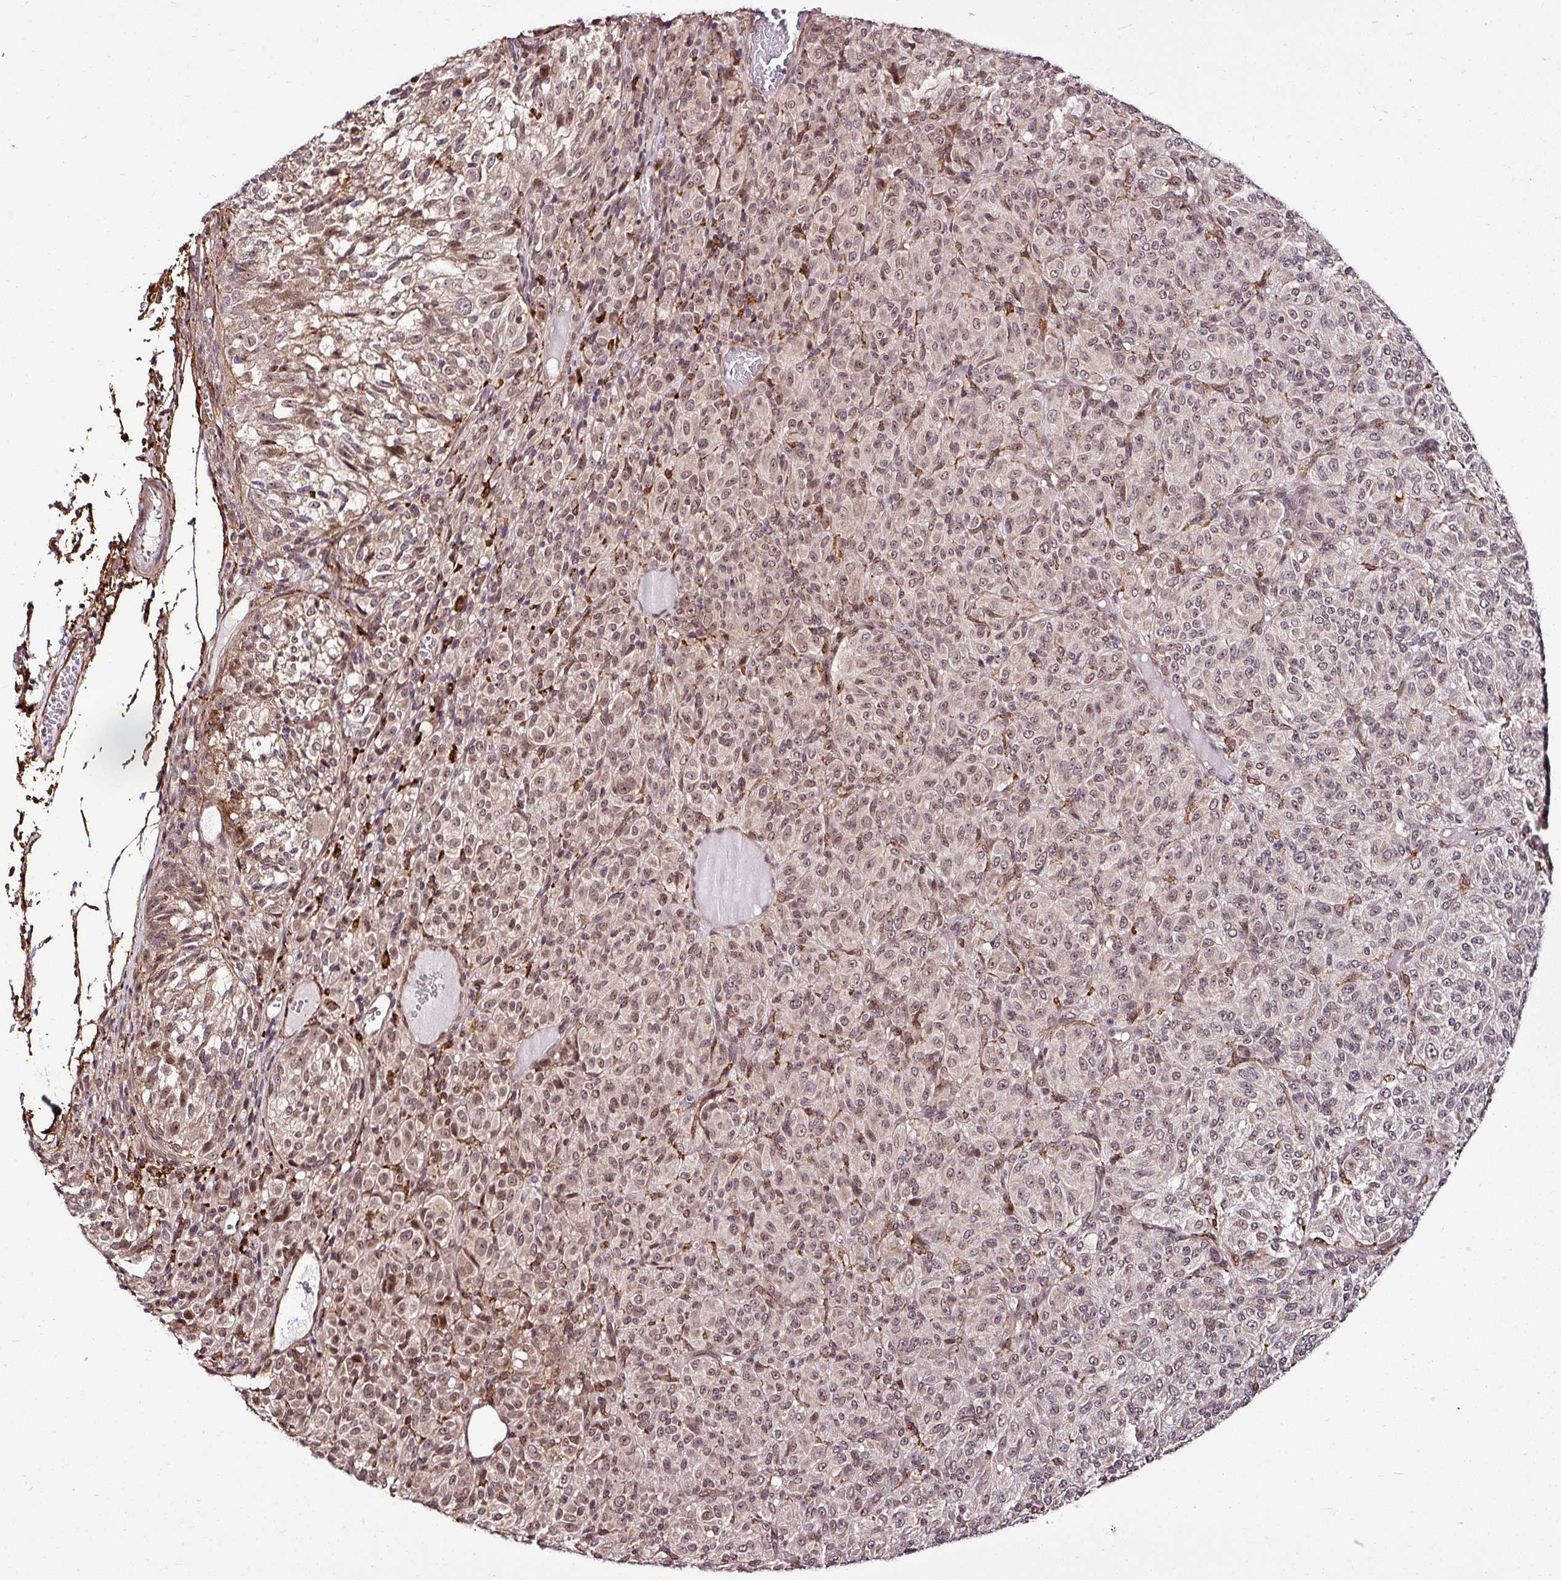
{"staining": {"intensity": "weak", "quantity": "<25%", "location": "nuclear"}, "tissue": "melanoma", "cell_type": "Tumor cells", "image_type": "cancer", "snomed": [{"axis": "morphology", "description": "Malignant melanoma, Metastatic site"}, {"axis": "topography", "description": "Brain"}], "caption": "The histopathology image shows no significant staining in tumor cells of melanoma.", "gene": "FAM153A", "patient": {"sex": "female", "age": 56}}